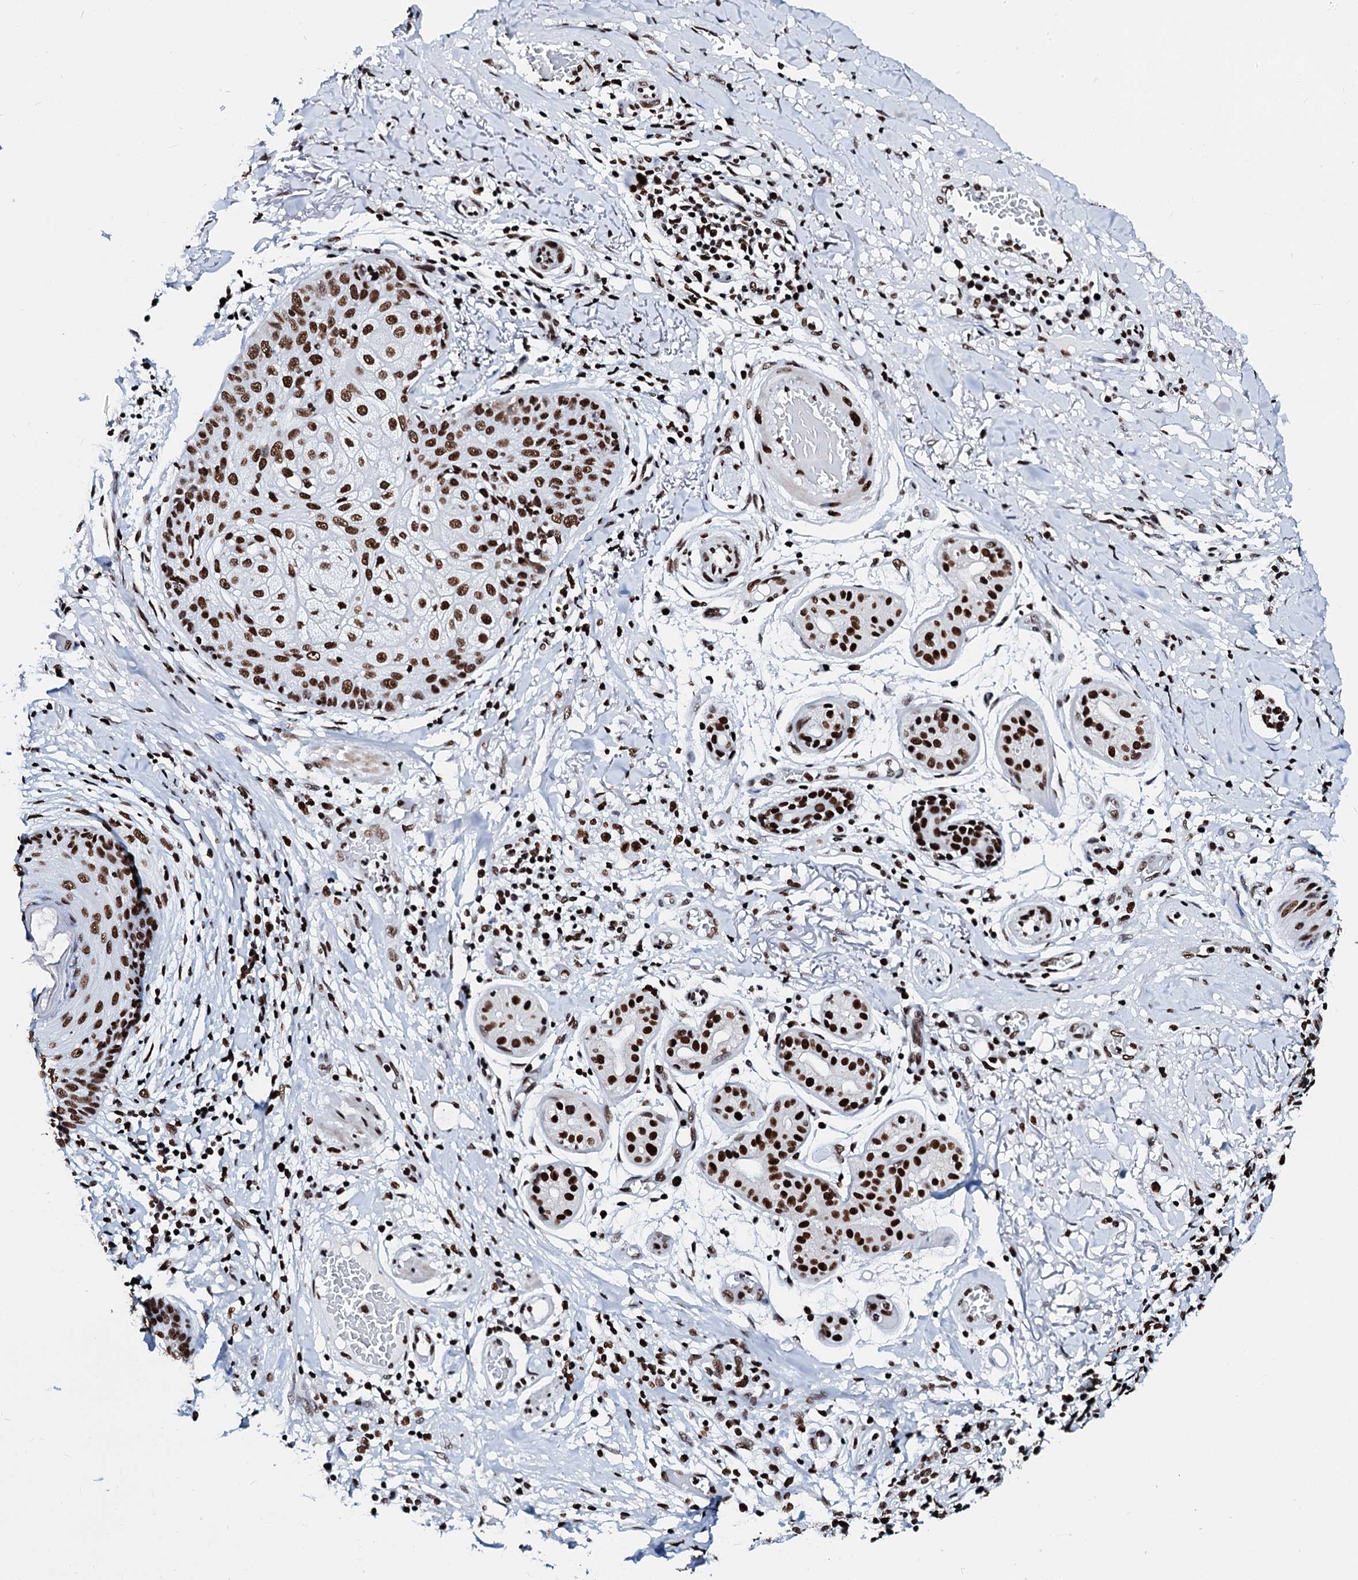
{"staining": {"intensity": "strong", "quantity": ">75%", "location": "nuclear"}, "tissue": "skin cancer", "cell_type": "Tumor cells", "image_type": "cancer", "snomed": [{"axis": "morphology", "description": "Squamous cell carcinoma, NOS"}, {"axis": "topography", "description": "Skin"}], "caption": "The immunohistochemical stain highlights strong nuclear staining in tumor cells of squamous cell carcinoma (skin) tissue. The staining was performed using DAB, with brown indicating positive protein expression. Nuclei are stained blue with hematoxylin.", "gene": "RALY", "patient": {"sex": "female", "age": 88}}